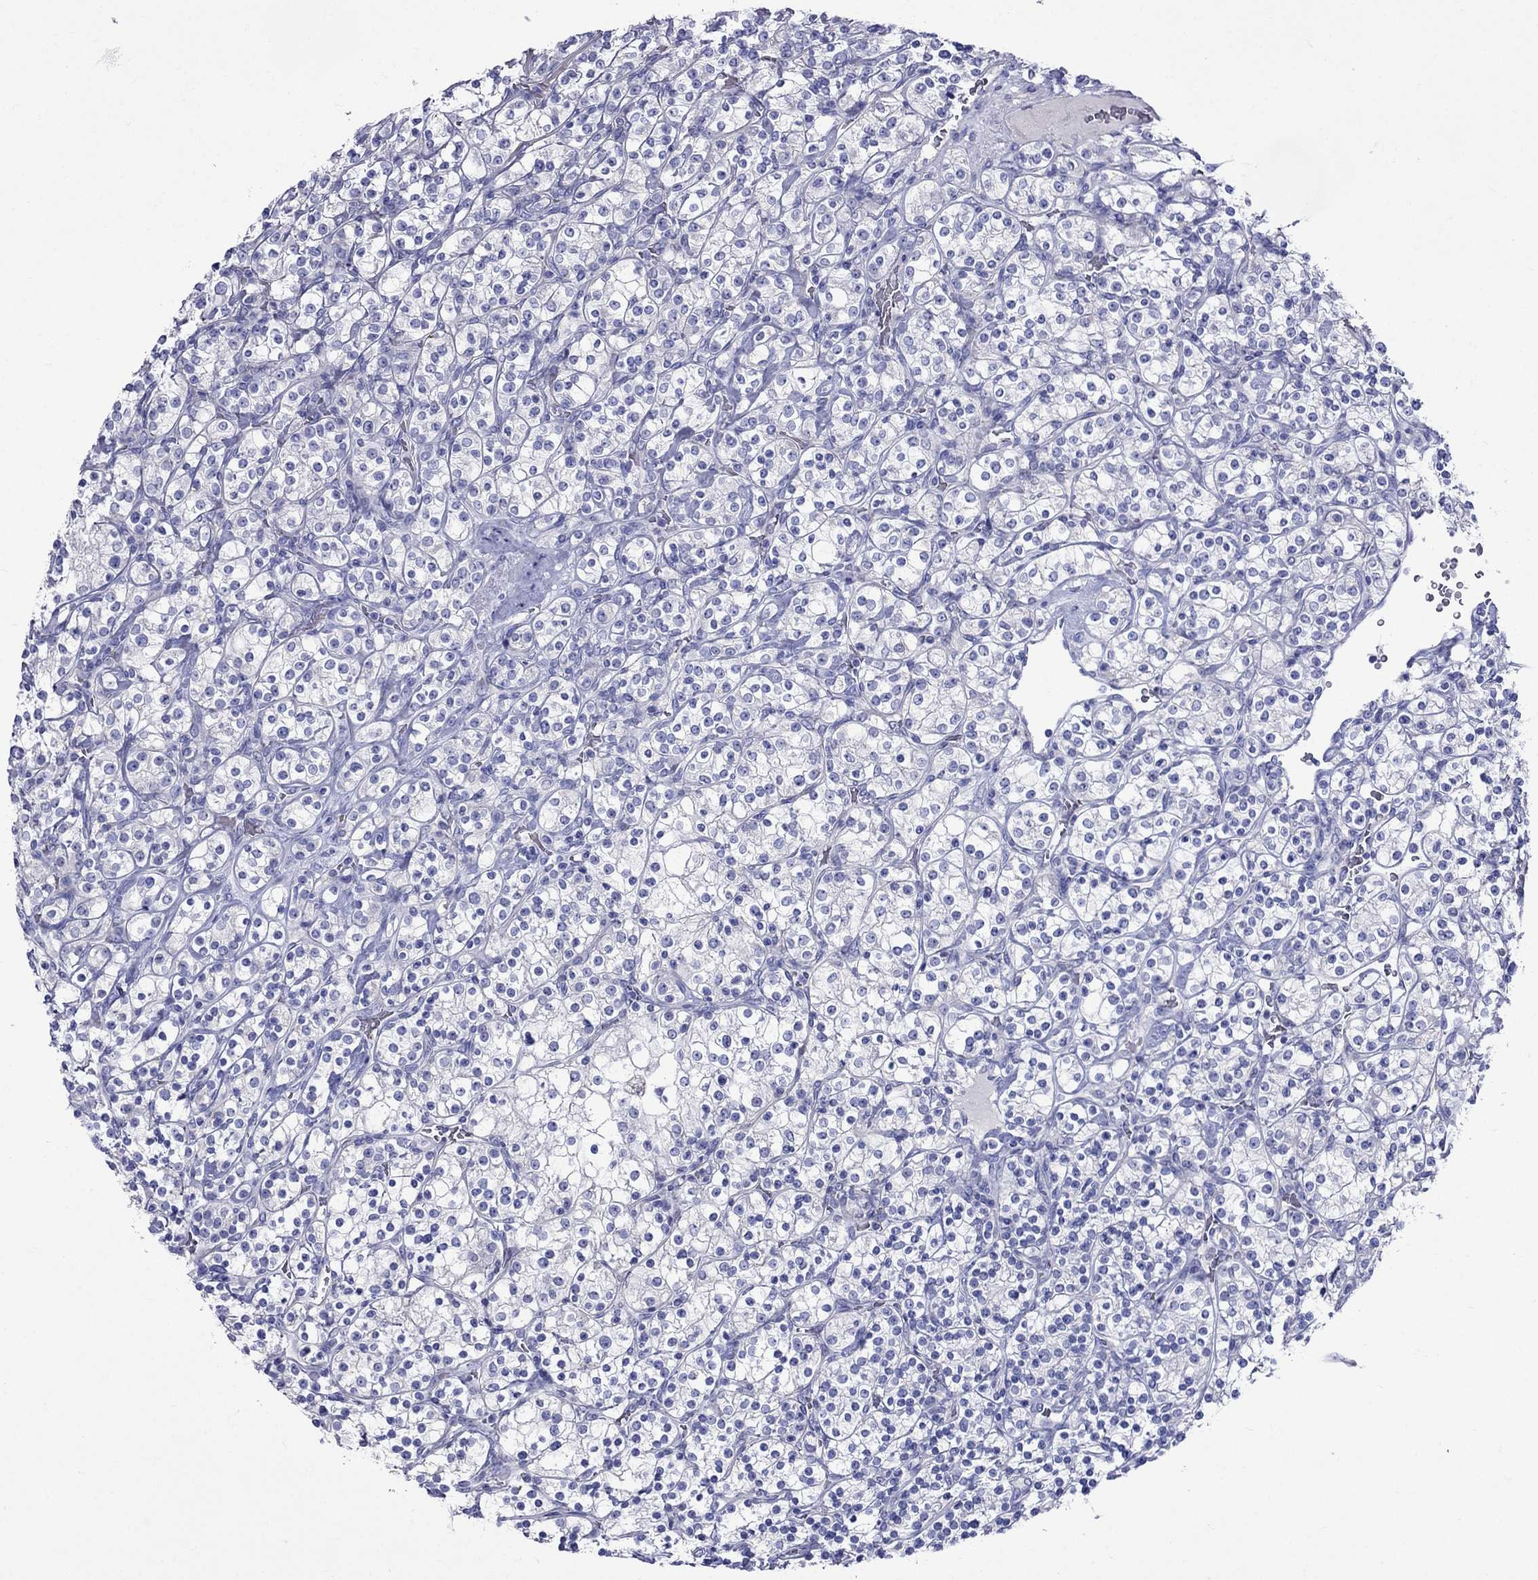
{"staining": {"intensity": "negative", "quantity": "none", "location": "none"}, "tissue": "renal cancer", "cell_type": "Tumor cells", "image_type": "cancer", "snomed": [{"axis": "morphology", "description": "Adenocarcinoma, NOS"}, {"axis": "topography", "description": "Kidney"}], "caption": "The histopathology image shows no significant expression in tumor cells of renal adenocarcinoma.", "gene": "TDRD1", "patient": {"sex": "male", "age": 77}}